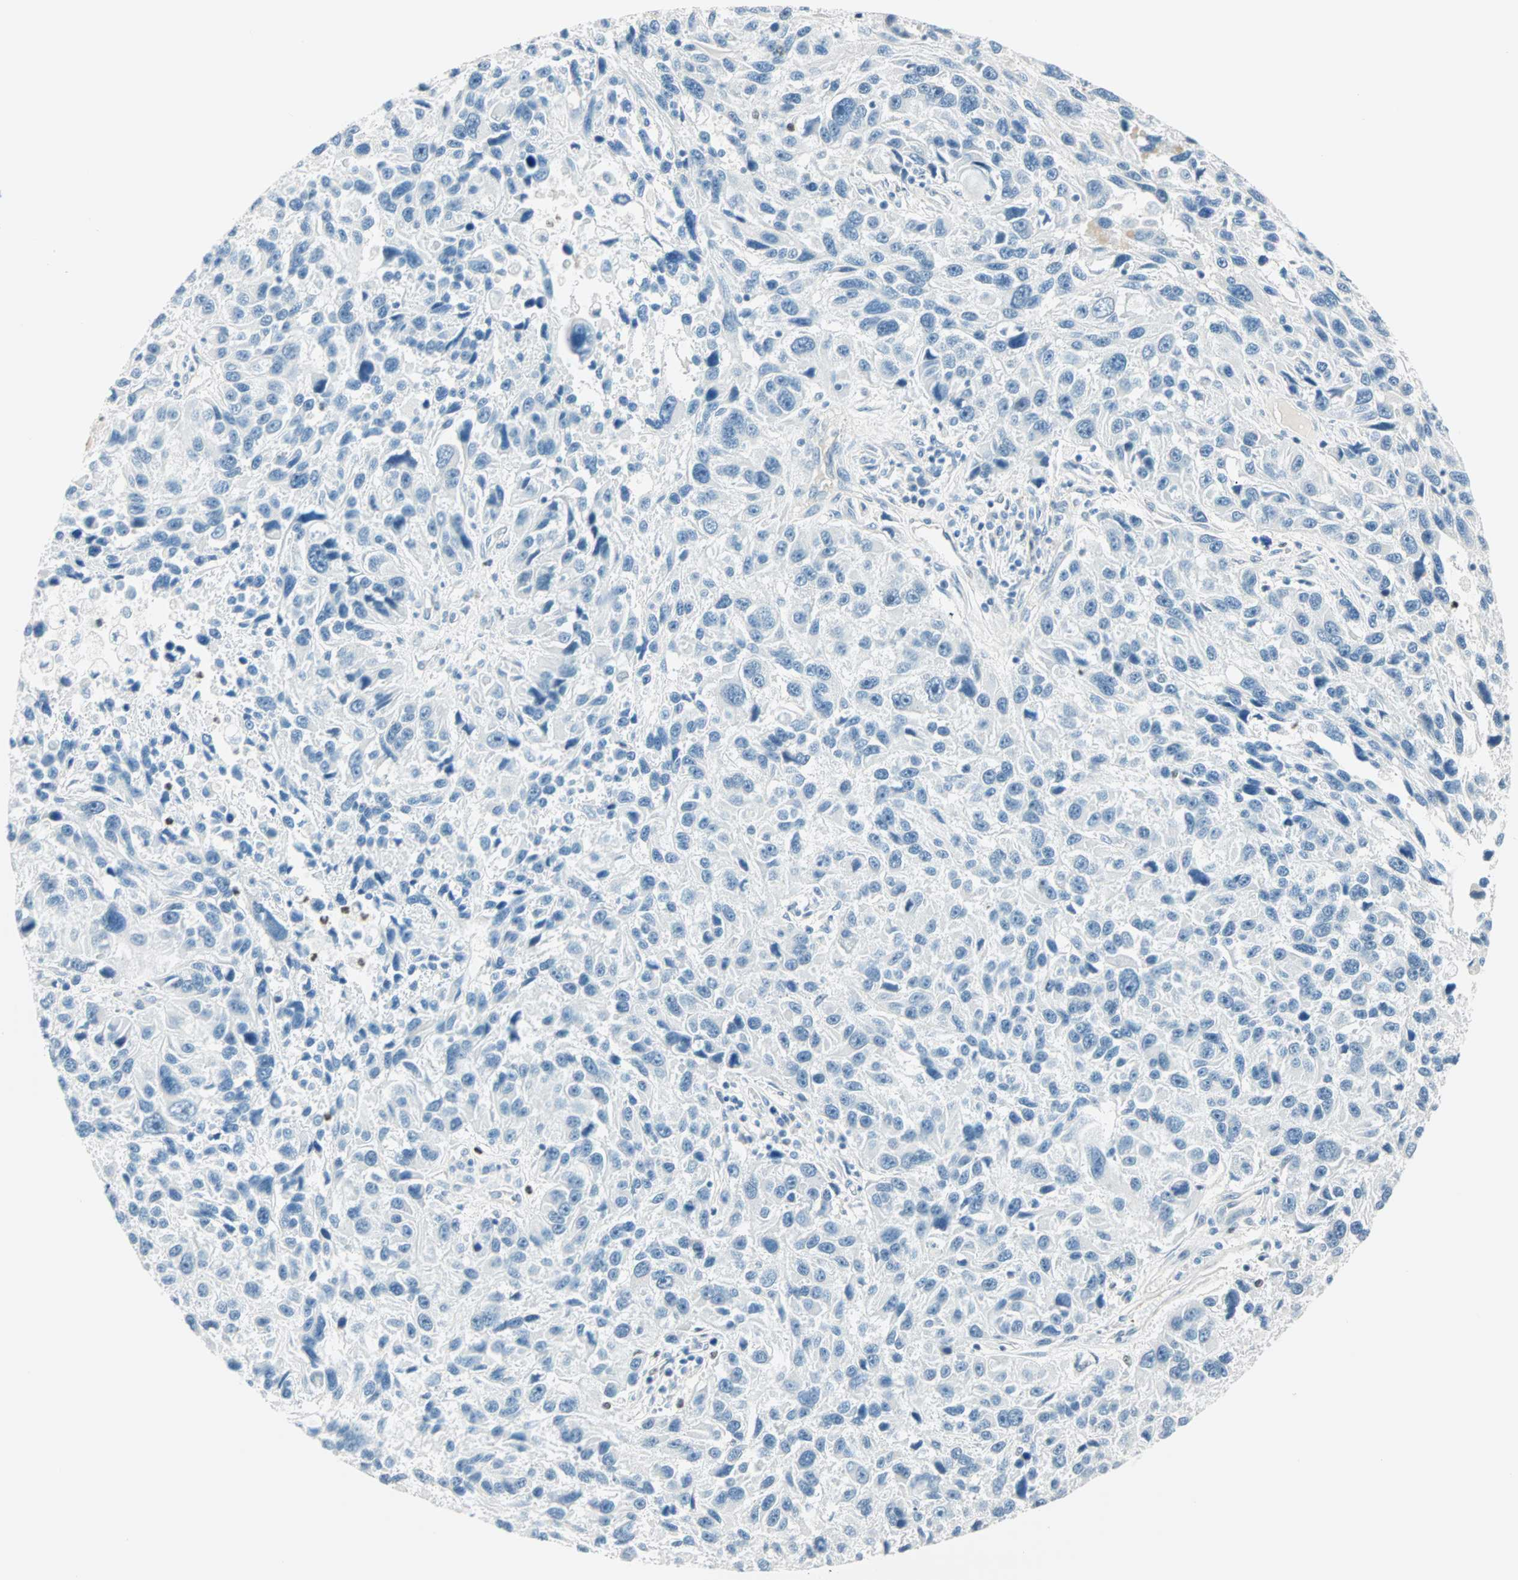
{"staining": {"intensity": "negative", "quantity": "none", "location": "none"}, "tissue": "melanoma", "cell_type": "Tumor cells", "image_type": "cancer", "snomed": [{"axis": "morphology", "description": "Malignant melanoma, NOS"}, {"axis": "topography", "description": "Skin"}], "caption": "An image of human malignant melanoma is negative for staining in tumor cells.", "gene": "MLLT10", "patient": {"sex": "male", "age": 53}}